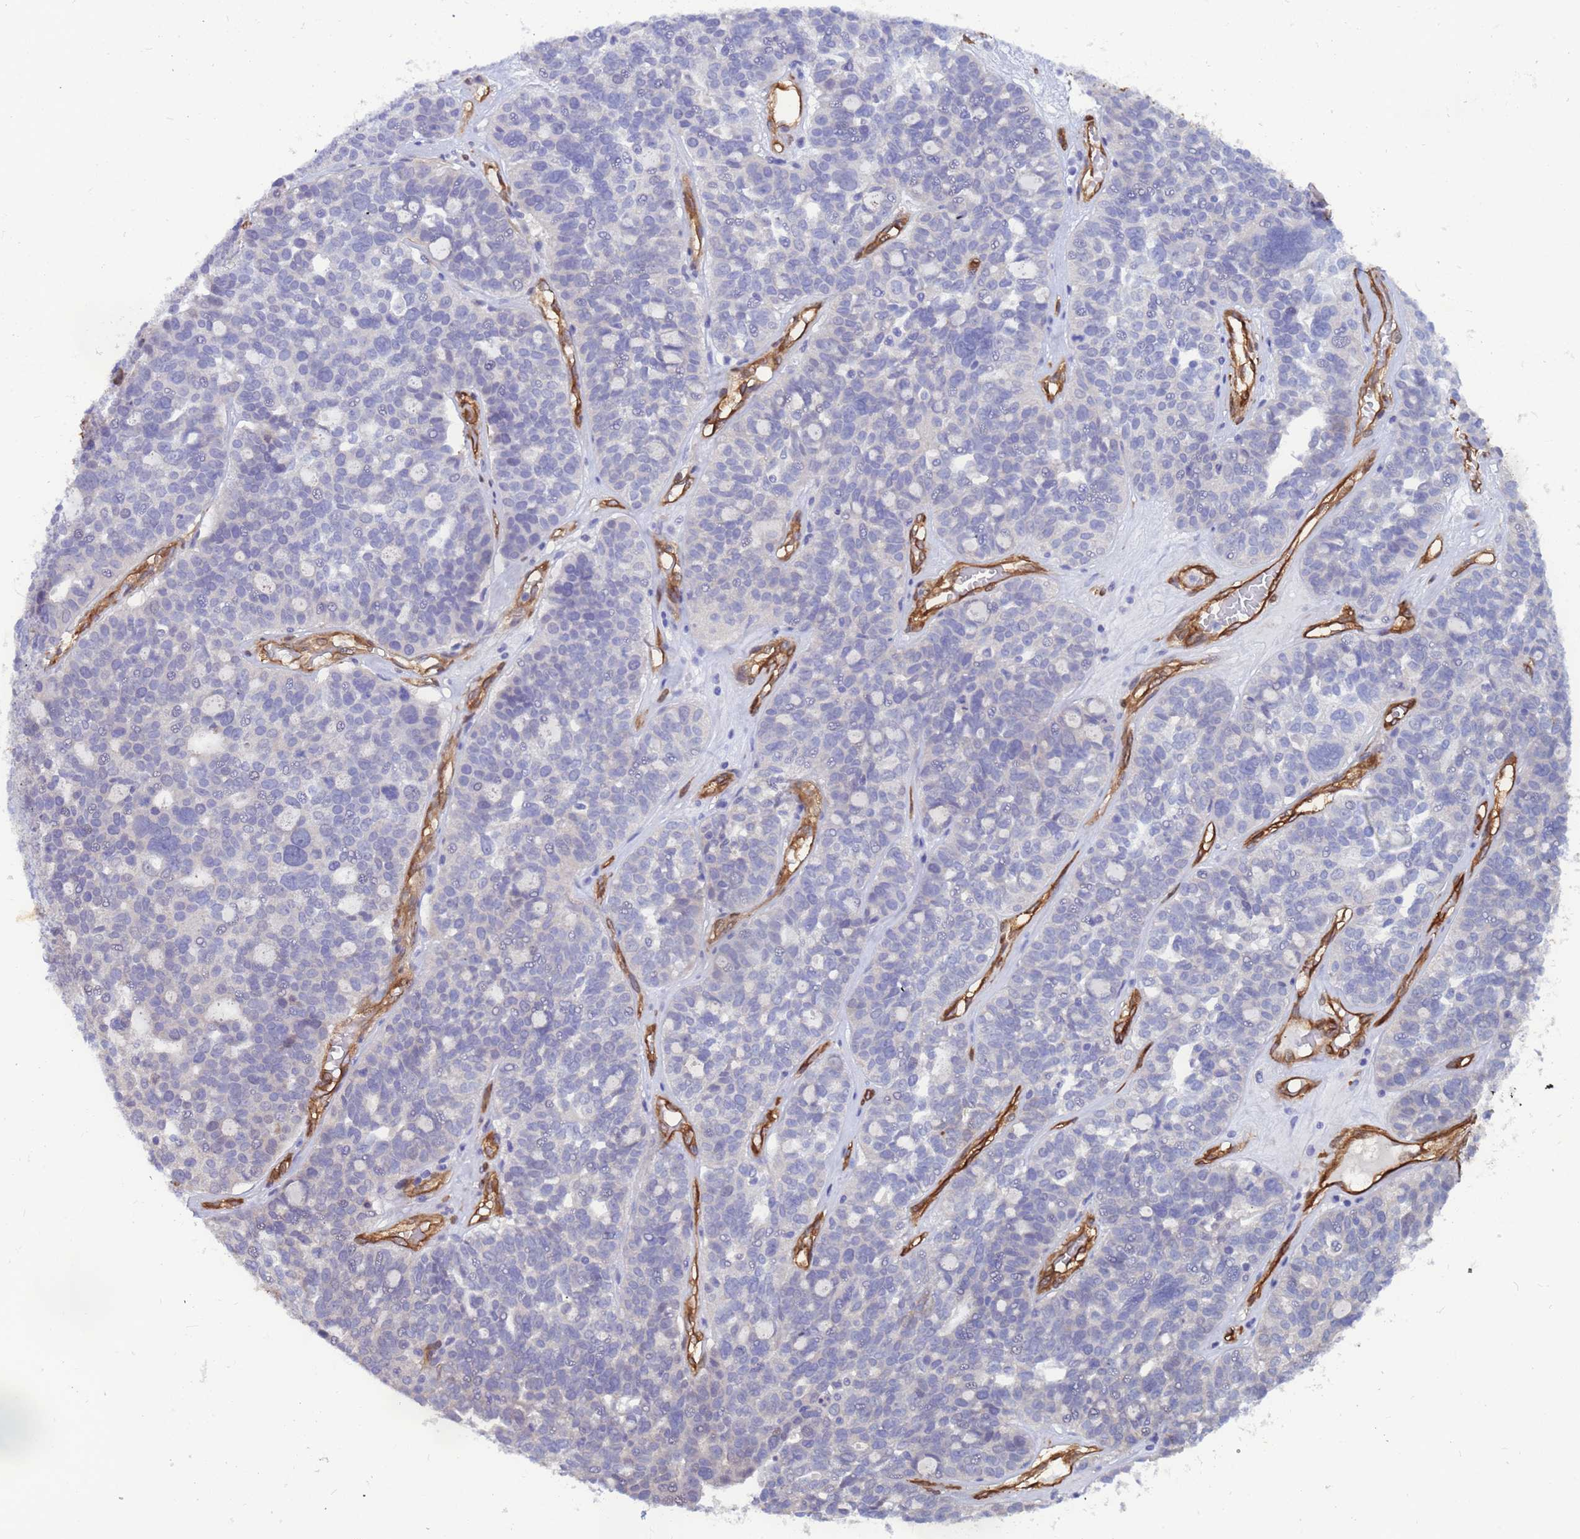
{"staining": {"intensity": "negative", "quantity": "none", "location": "none"}, "tissue": "ovarian cancer", "cell_type": "Tumor cells", "image_type": "cancer", "snomed": [{"axis": "morphology", "description": "Cystadenocarcinoma, serous, NOS"}, {"axis": "topography", "description": "Ovary"}], "caption": "High magnification brightfield microscopy of ovarian cancer (serous cystadenocarcinoma) stained with DAB (brown) and counterstained with hematoxylin (blue): tumor cells show no significant staining.", "gene": "EHD2", "patient": {"sex": "female", "age": 59}}